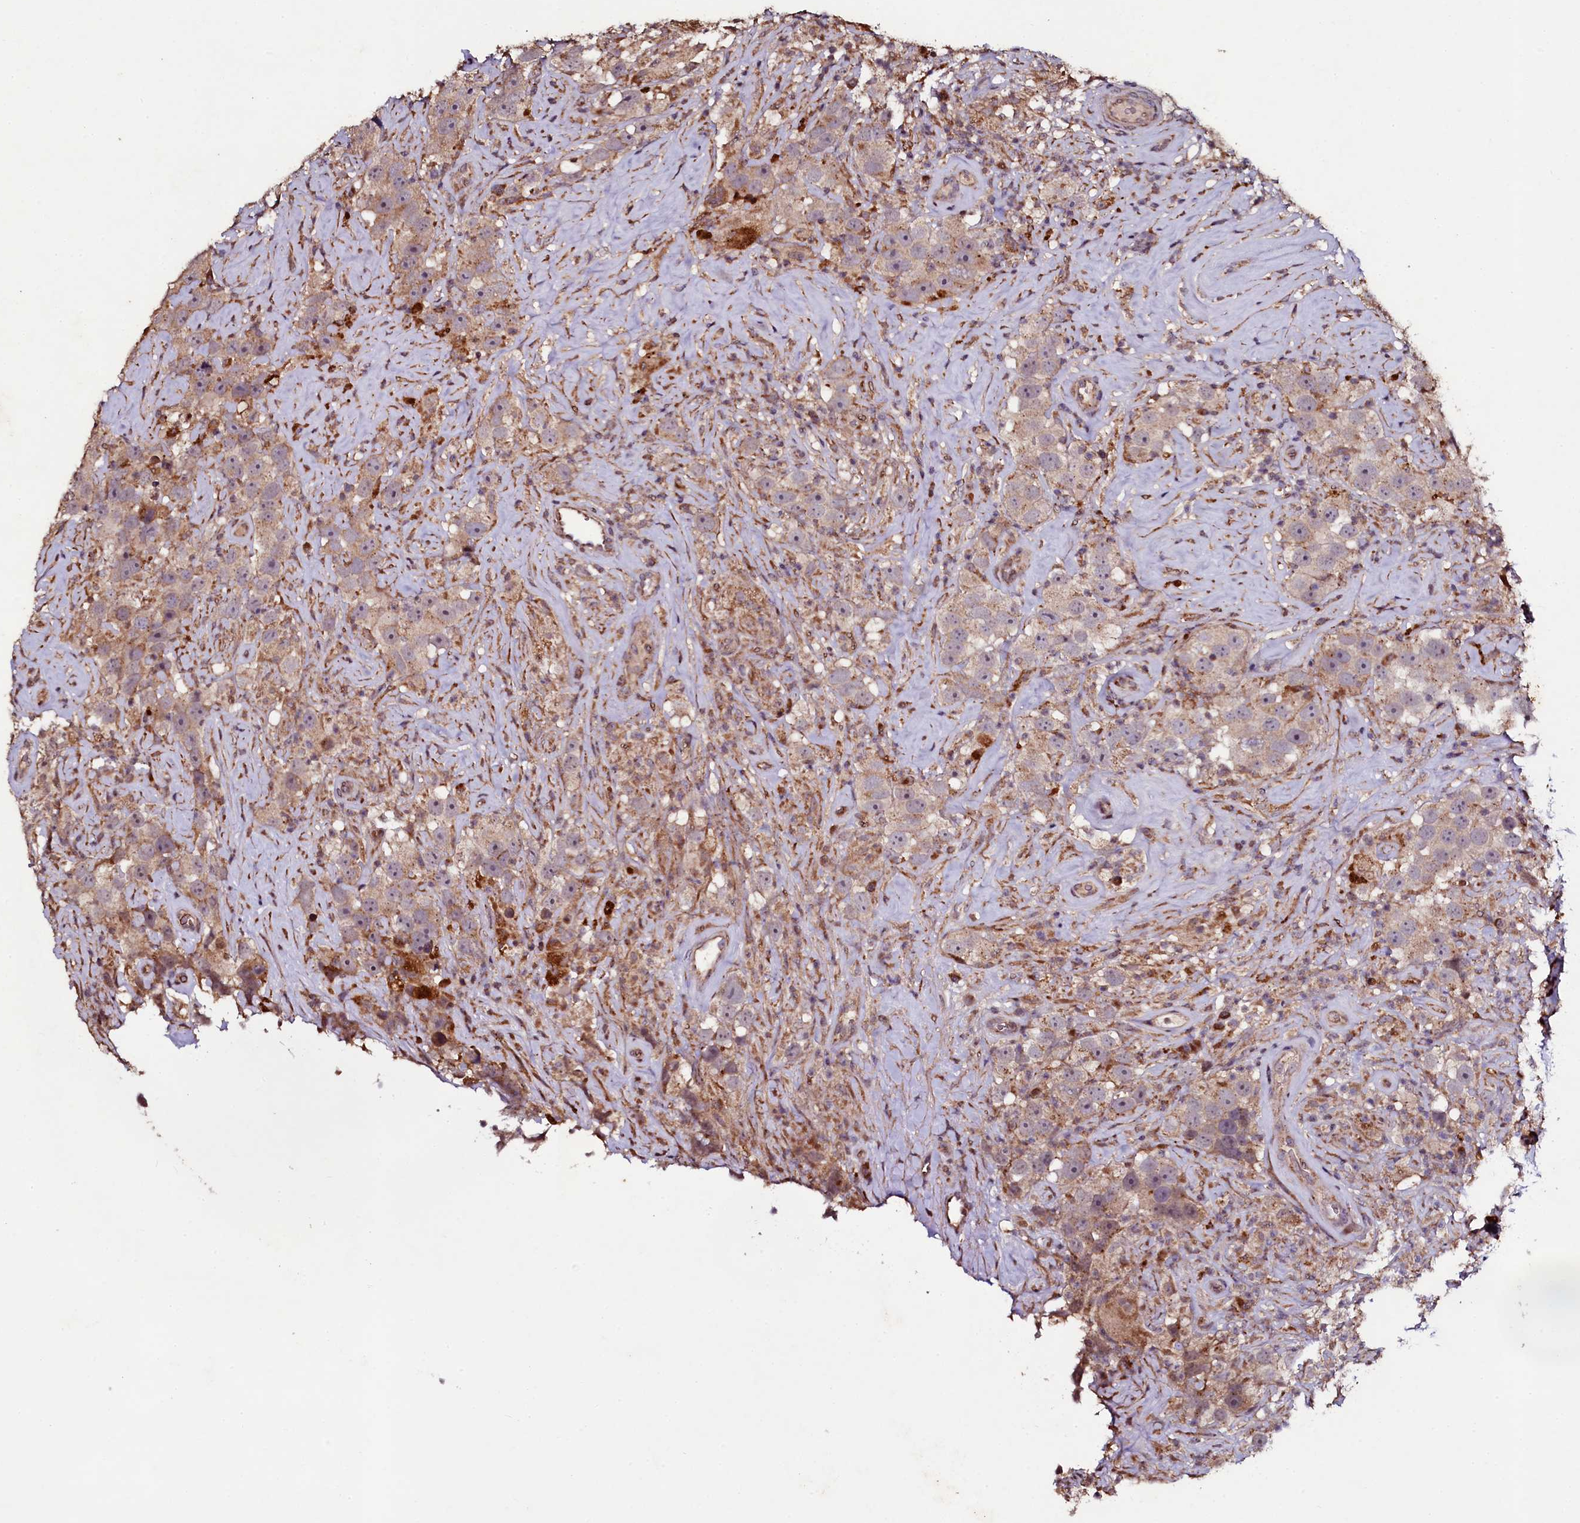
{"staining": {"intensity": "weak", "quantity": ">75%", "location": "cytoplasmic/membranous"}, "tissue": "testis cancer", "cell_type": "Tumor cells", "image_type": "cancer", "snomed": [{"axis": "morphology", "description": "Seminoma, NOS"}, {"axis": "topography", "description": "Testis"}], "caption": "Tumor cells reveal low levels of weak cytoplasmic/membranous positivity in about >75% of cells in testis seminoma.", "gene": "SEC24C", "patient": {"sex": "male", "age": 49}}